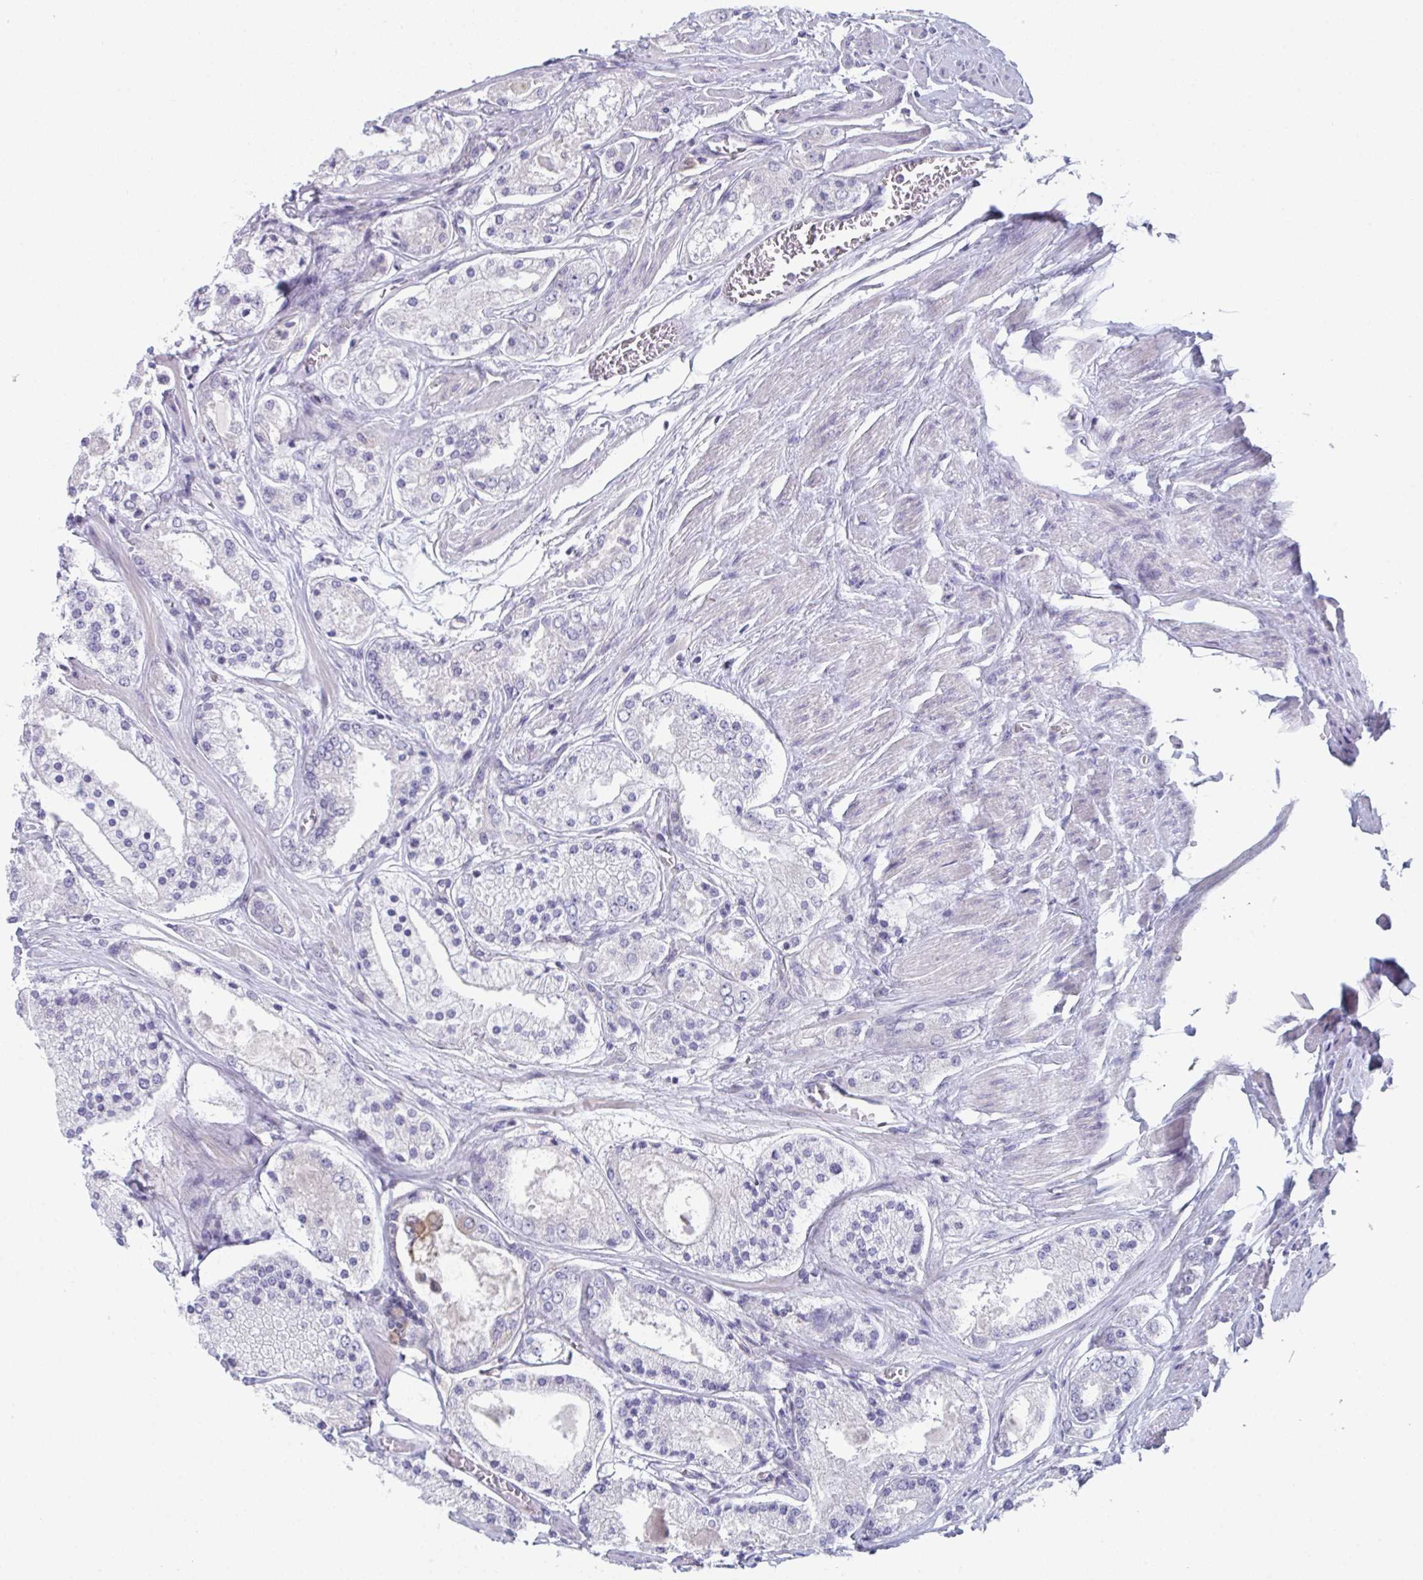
{"staining": {"intensity": "negative", "quantity": "none", "location": "none"}, "tissue": "prostate cancer", "cell_type": "Tumor cells", "image_type": "cancer", "snomed": [{"axis": "morphology", "description": "Adenocarcinoma, High grade"}, {"axis": "topography", "description": "Prostate"}], "caption": "Human prostate cancer (adenocarcinoma (high-grade)) stained for a protein using immunohistochemistry reveals no positivity in tumor cells.", "gene": "PTPRD", "patient": {"sex": "male", "age": 67}}